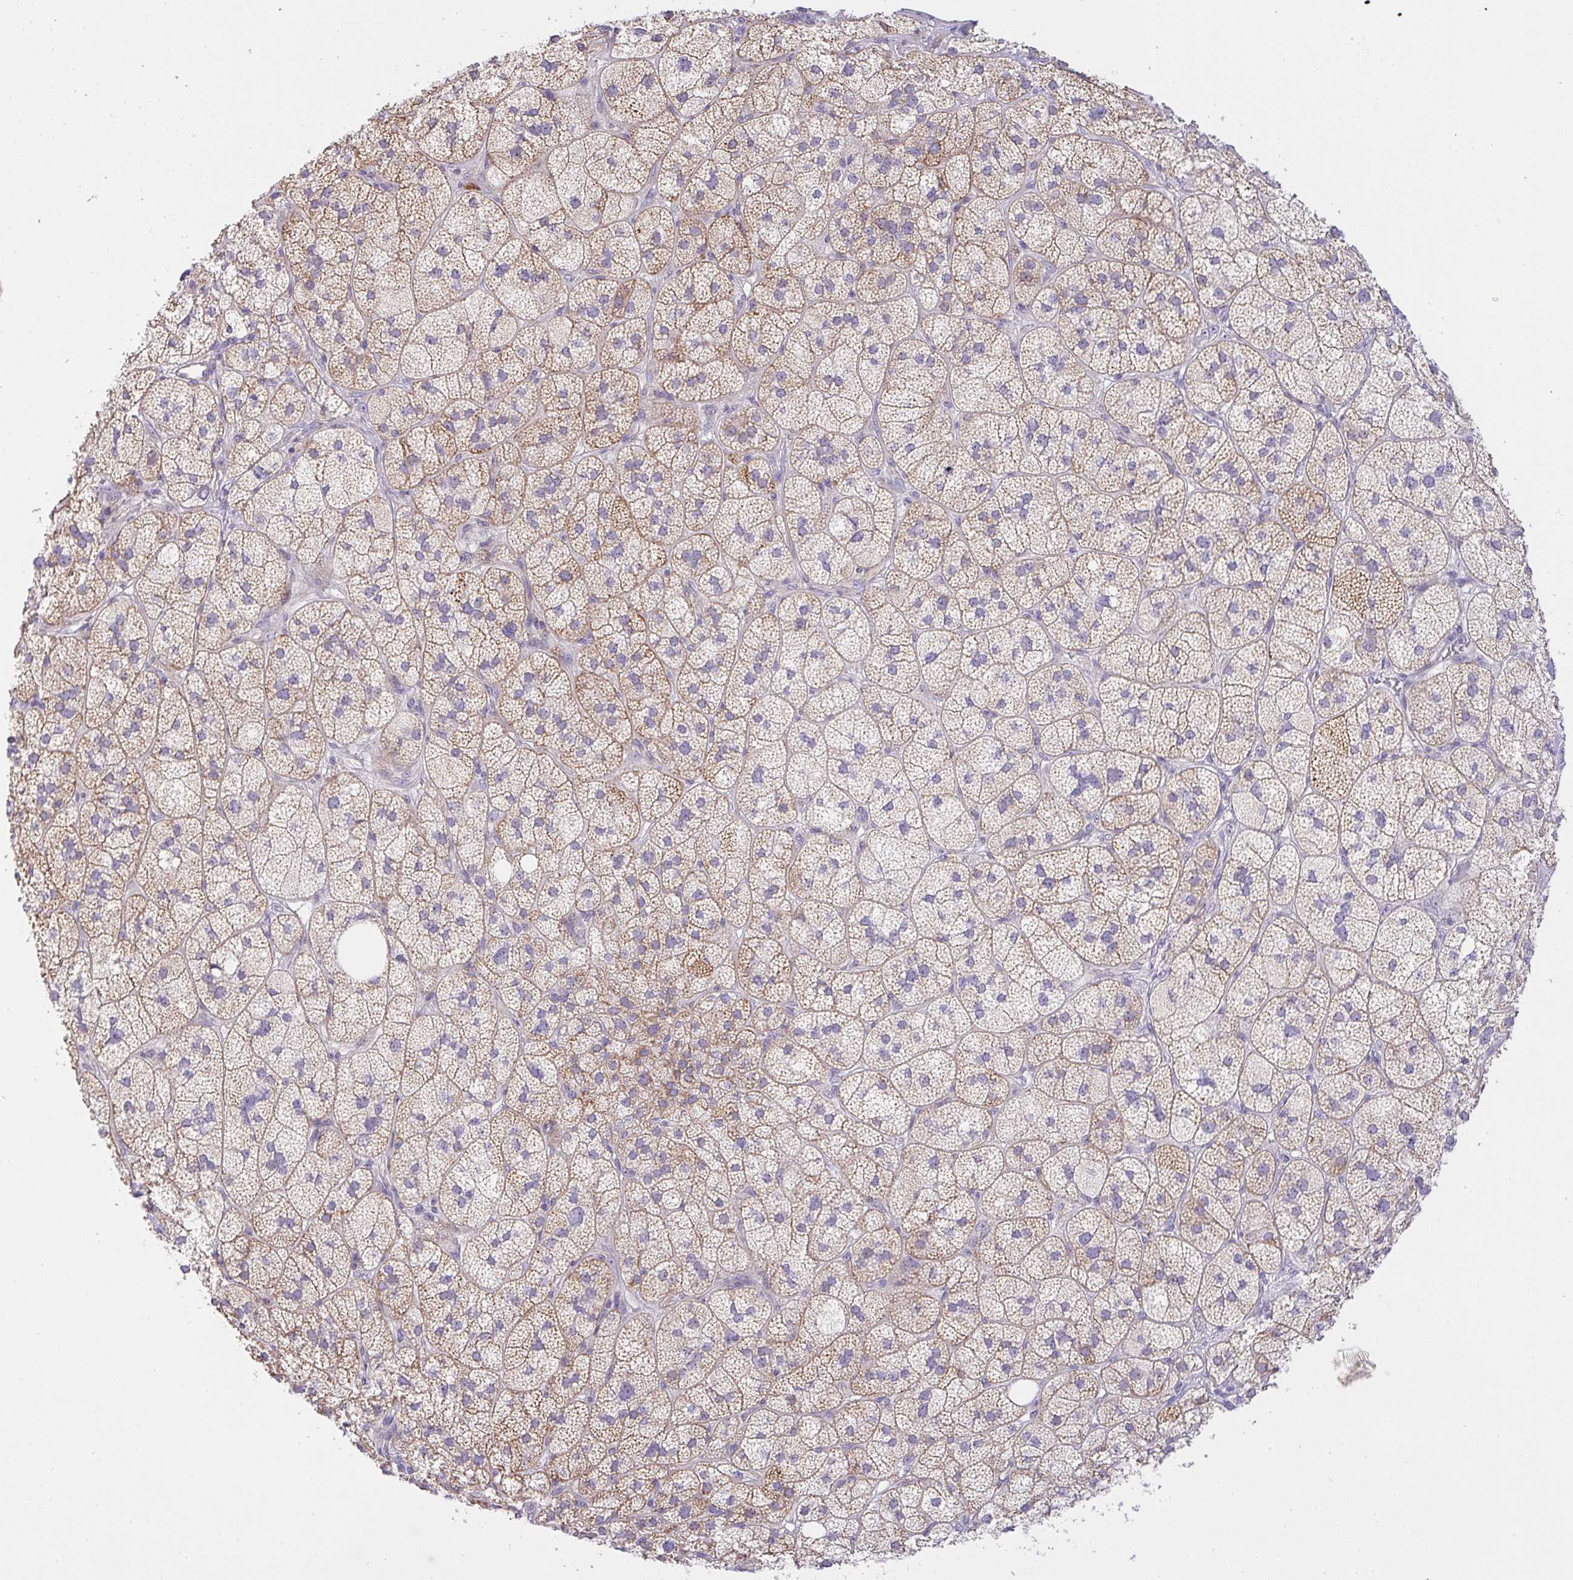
{"staining": {"intensity": "strong", "quantity": ">75%", "location": "cytoplasmic/membranous"}, "tissue": "adrenal gland", "cell_type": "Glandular cells", "image_type": "normal", "snomed": [{"axis": "morphology", "description": "Normal tissue, NOS"}, {"axis": "topography", "description": "Adrenal gland"}], "caption": "Unremarkable adrenal gland shows strong cytoplasmic/membranous expression in about >75% of glandular cells, visualized by immunohistochemistry.", "gene": "CHDH", "patient": {"sex": "female", "age": 60}}